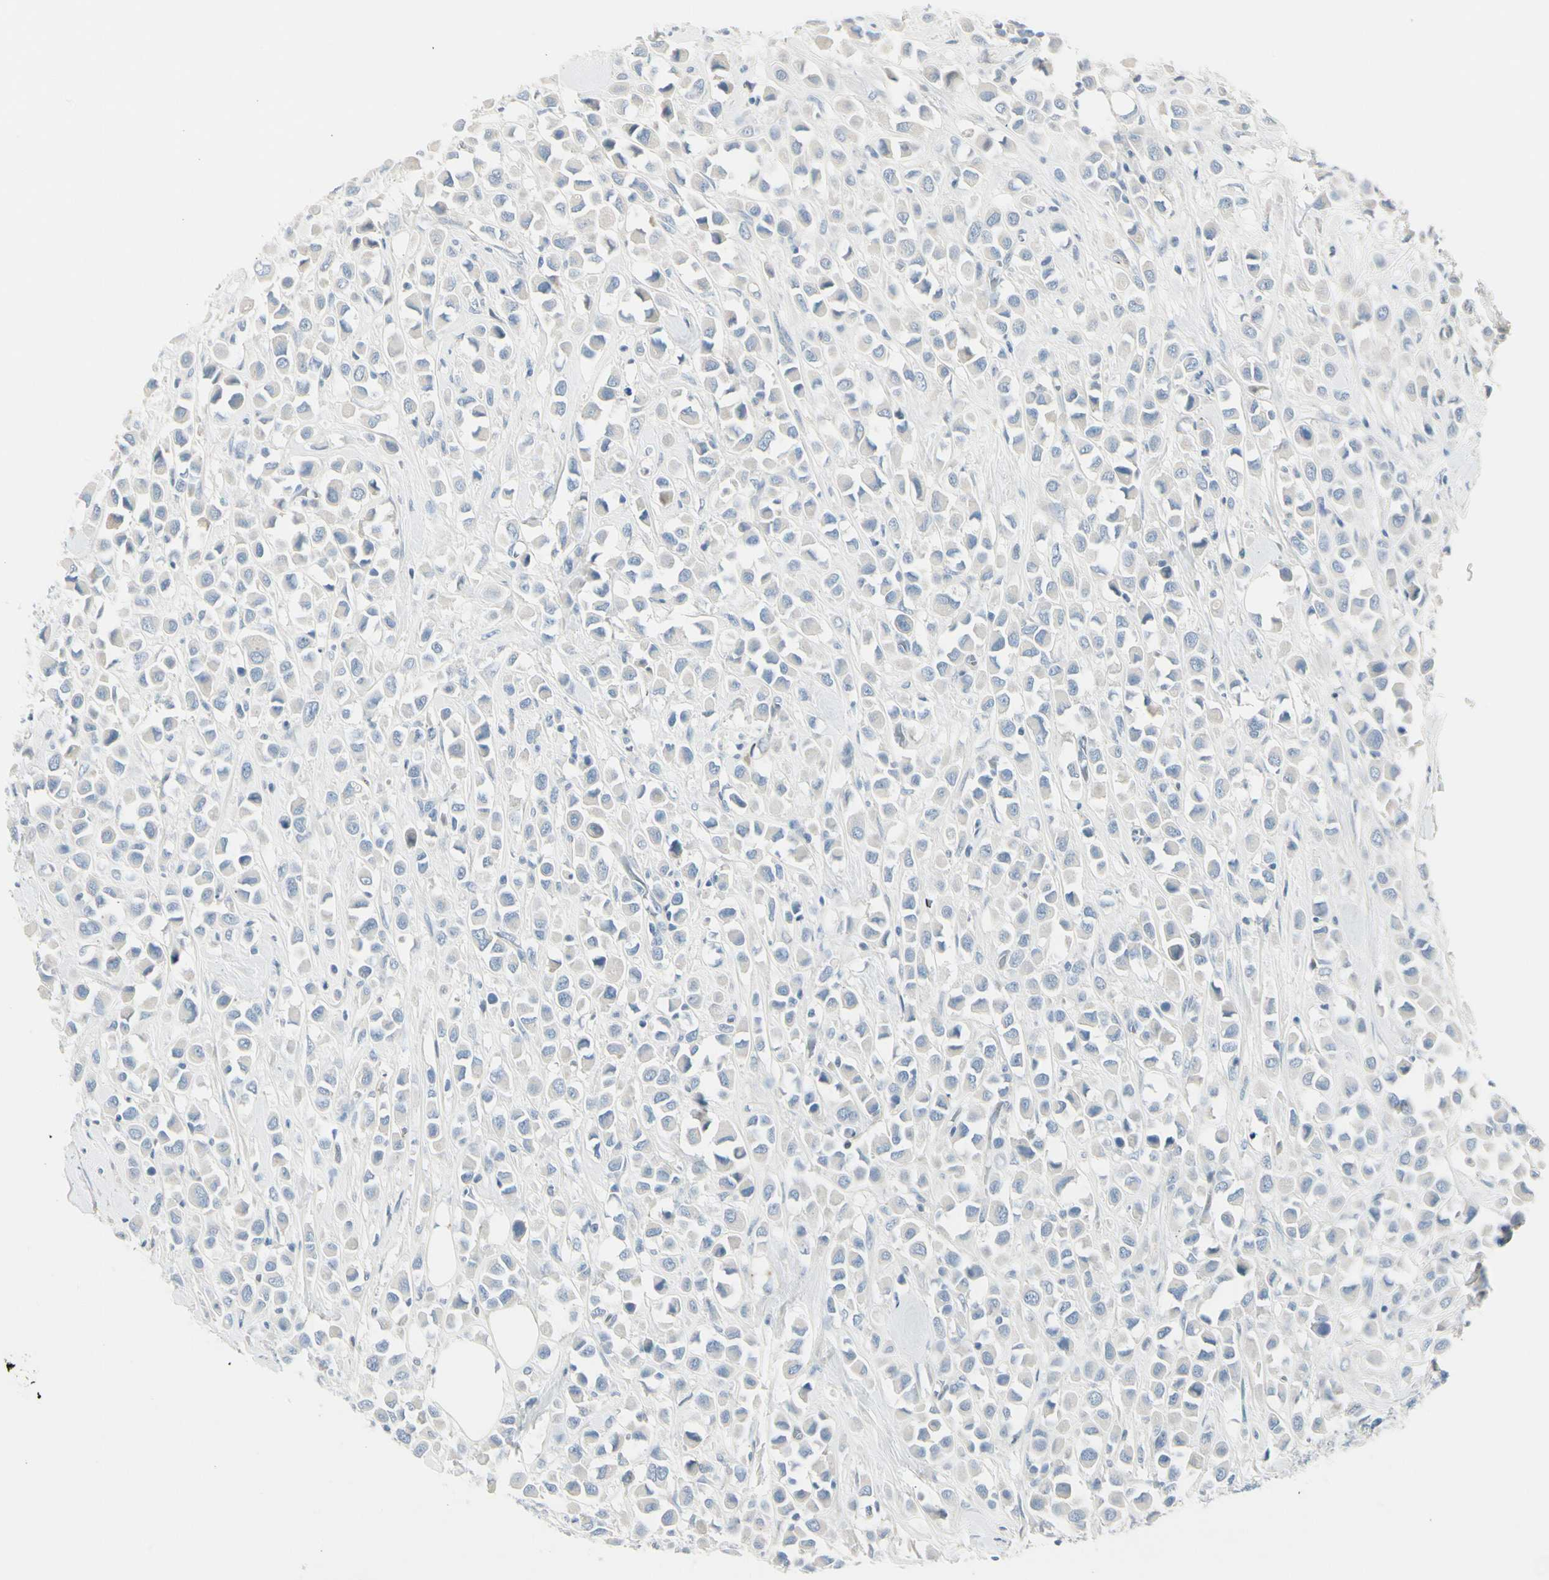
{"staining": {"intensity": "negative", "quantity": "none", "location": "none"}, "tissue": "breast cancer", "cell_type": "Tumor cells", "image_type": "cancer", "snomed": [{"axis": "morphology", "description": "Duct carcinoma"}, {"axis": "topography", "description": "Breast"}], "caption": "High power microscopy histopathology image of an IHC image of breast cancer, revealing no significant expression in tumor cells.", "gene": "CACNA2D1", "patient": {"sex": "female", "age": 61}}